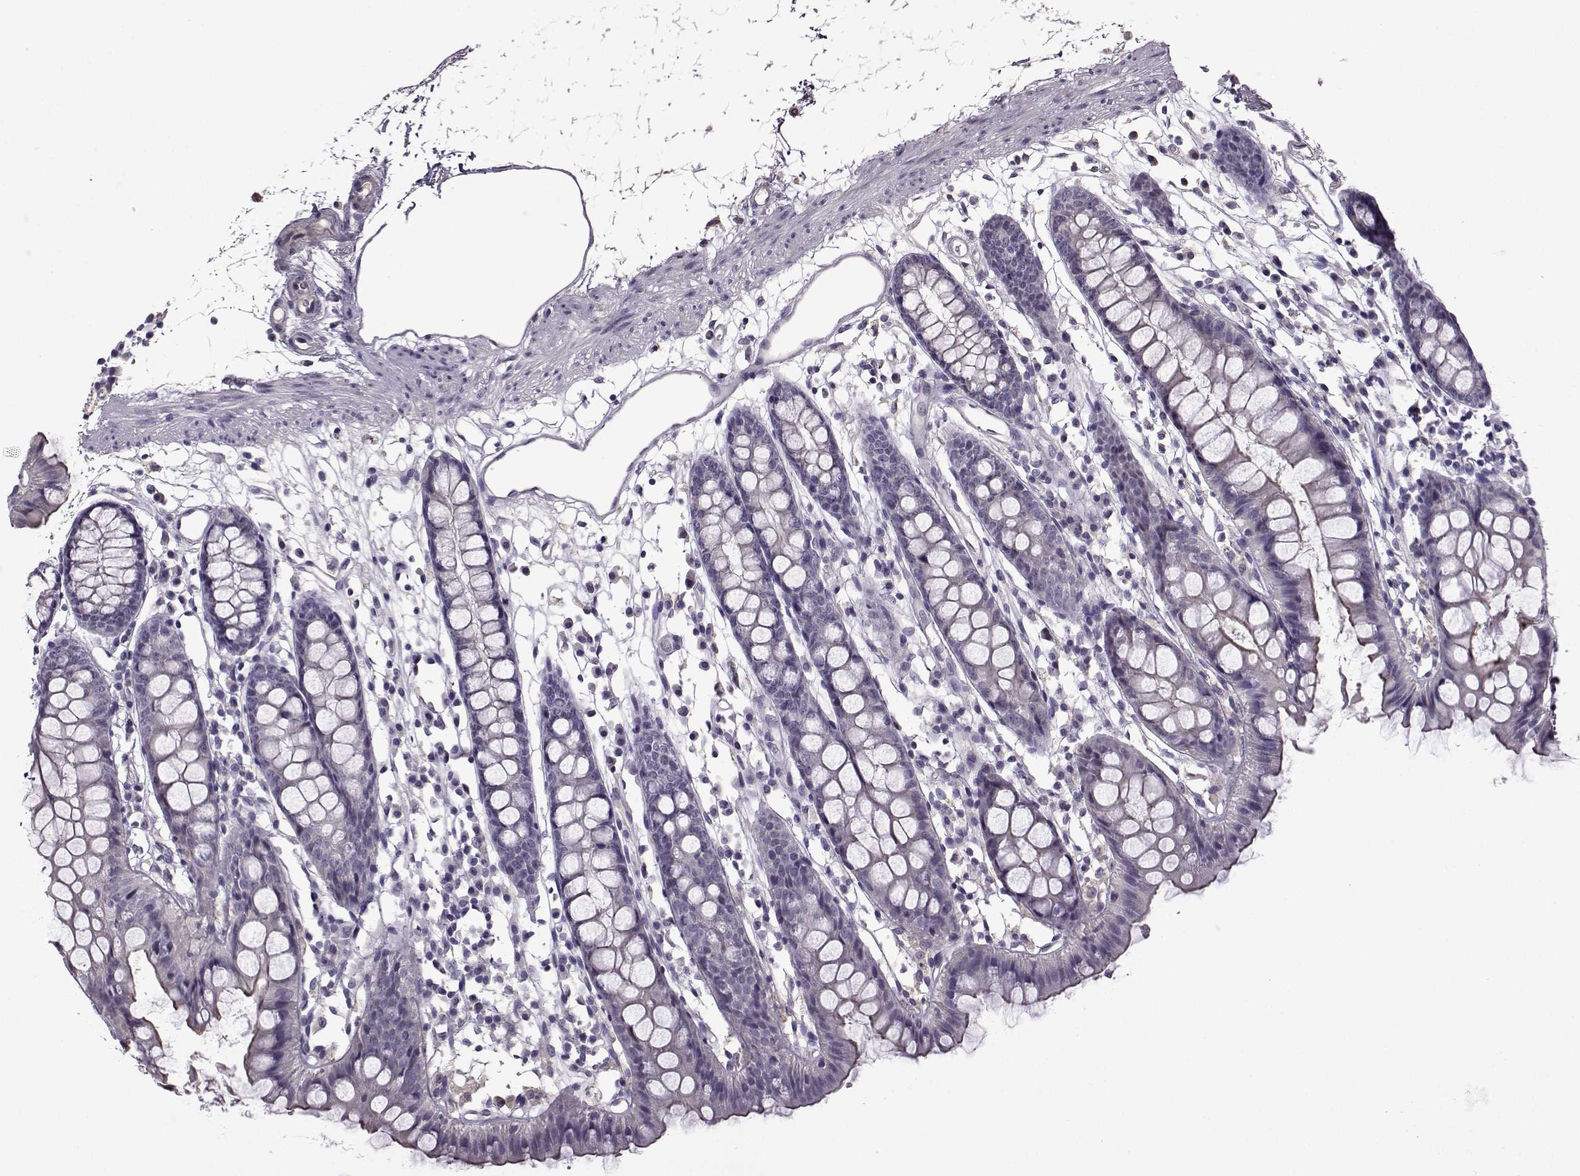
{"staining": {"intensity": "negative", "quantity": "none", "location": "none"}, "tissue": "colon", "cell_type": "Endothelial cells", "image_type": "normal", "snomed": [{"axis": "morphology", "description": "Normal tissue, NOS"}, {"axis": "topography", "description": "Colon"}], "caption": "Human colon stained for a protein using immunohistochemistry (IHC) demonstrates no positivity in endothelial cells.", "gene": "EDDM3B", "patient": {"sex": "male", "age": 47}}